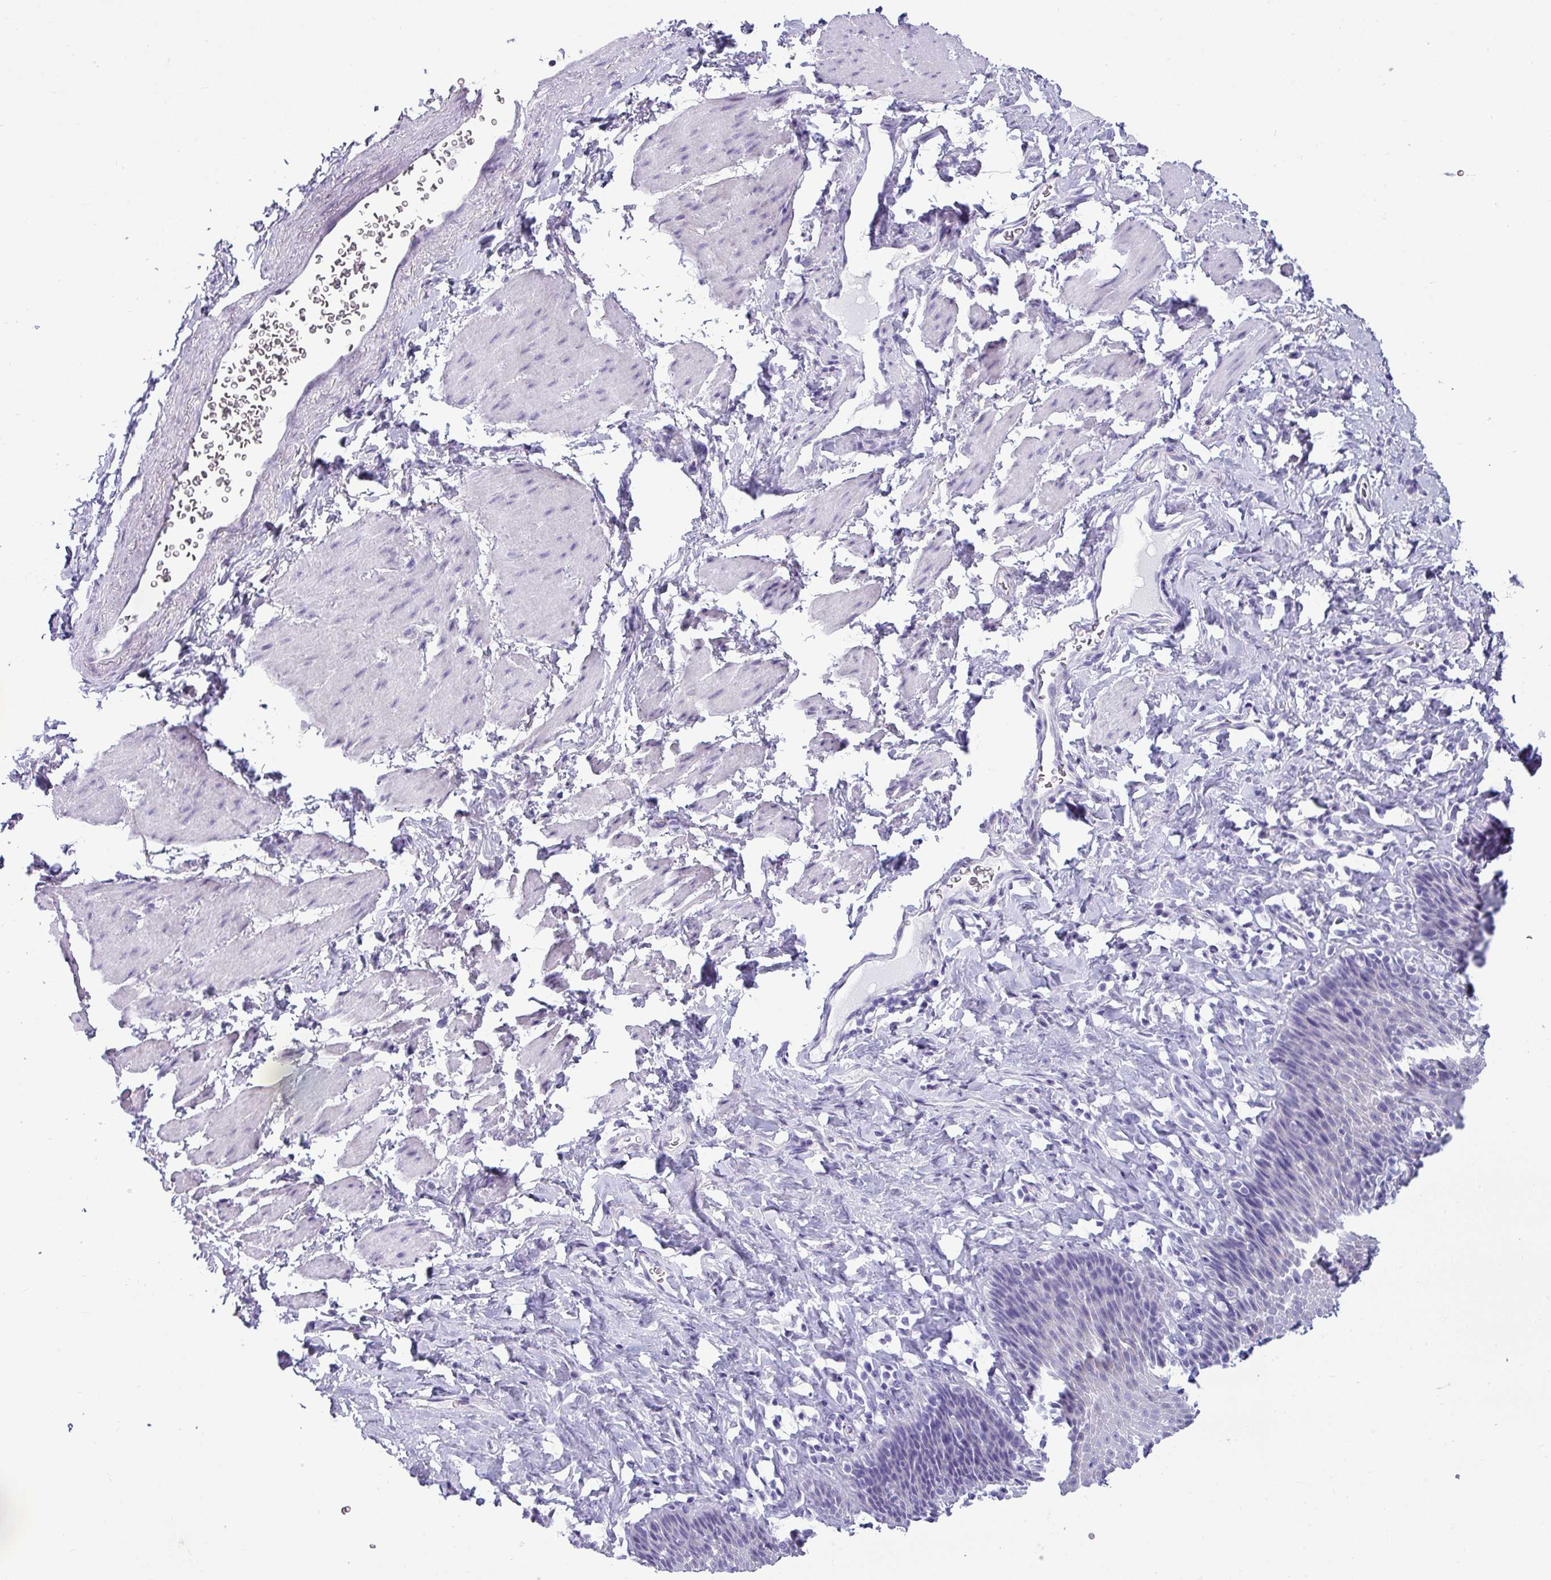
{"staining": {"intensity": "negative", "quantity": "none", "location": "none"}, "tissue": "esophagus", "cell_type": "Squamous epithelial cells", "image_type": "normal", "snomed": [{"axis": "morphology", "description": "Normal tissue, NOS"}, {"axis": "topography", "description": "Esophagus"}], "caption": "Squamous epithelial cells are negative for brown protein staining in benign esophagus. (DAB immunohistochemistry (IHC) visualized using brightfield microscopy, high magnification).", "gene": "VCX2", "patient": {"sex": "female", "age": 61}}